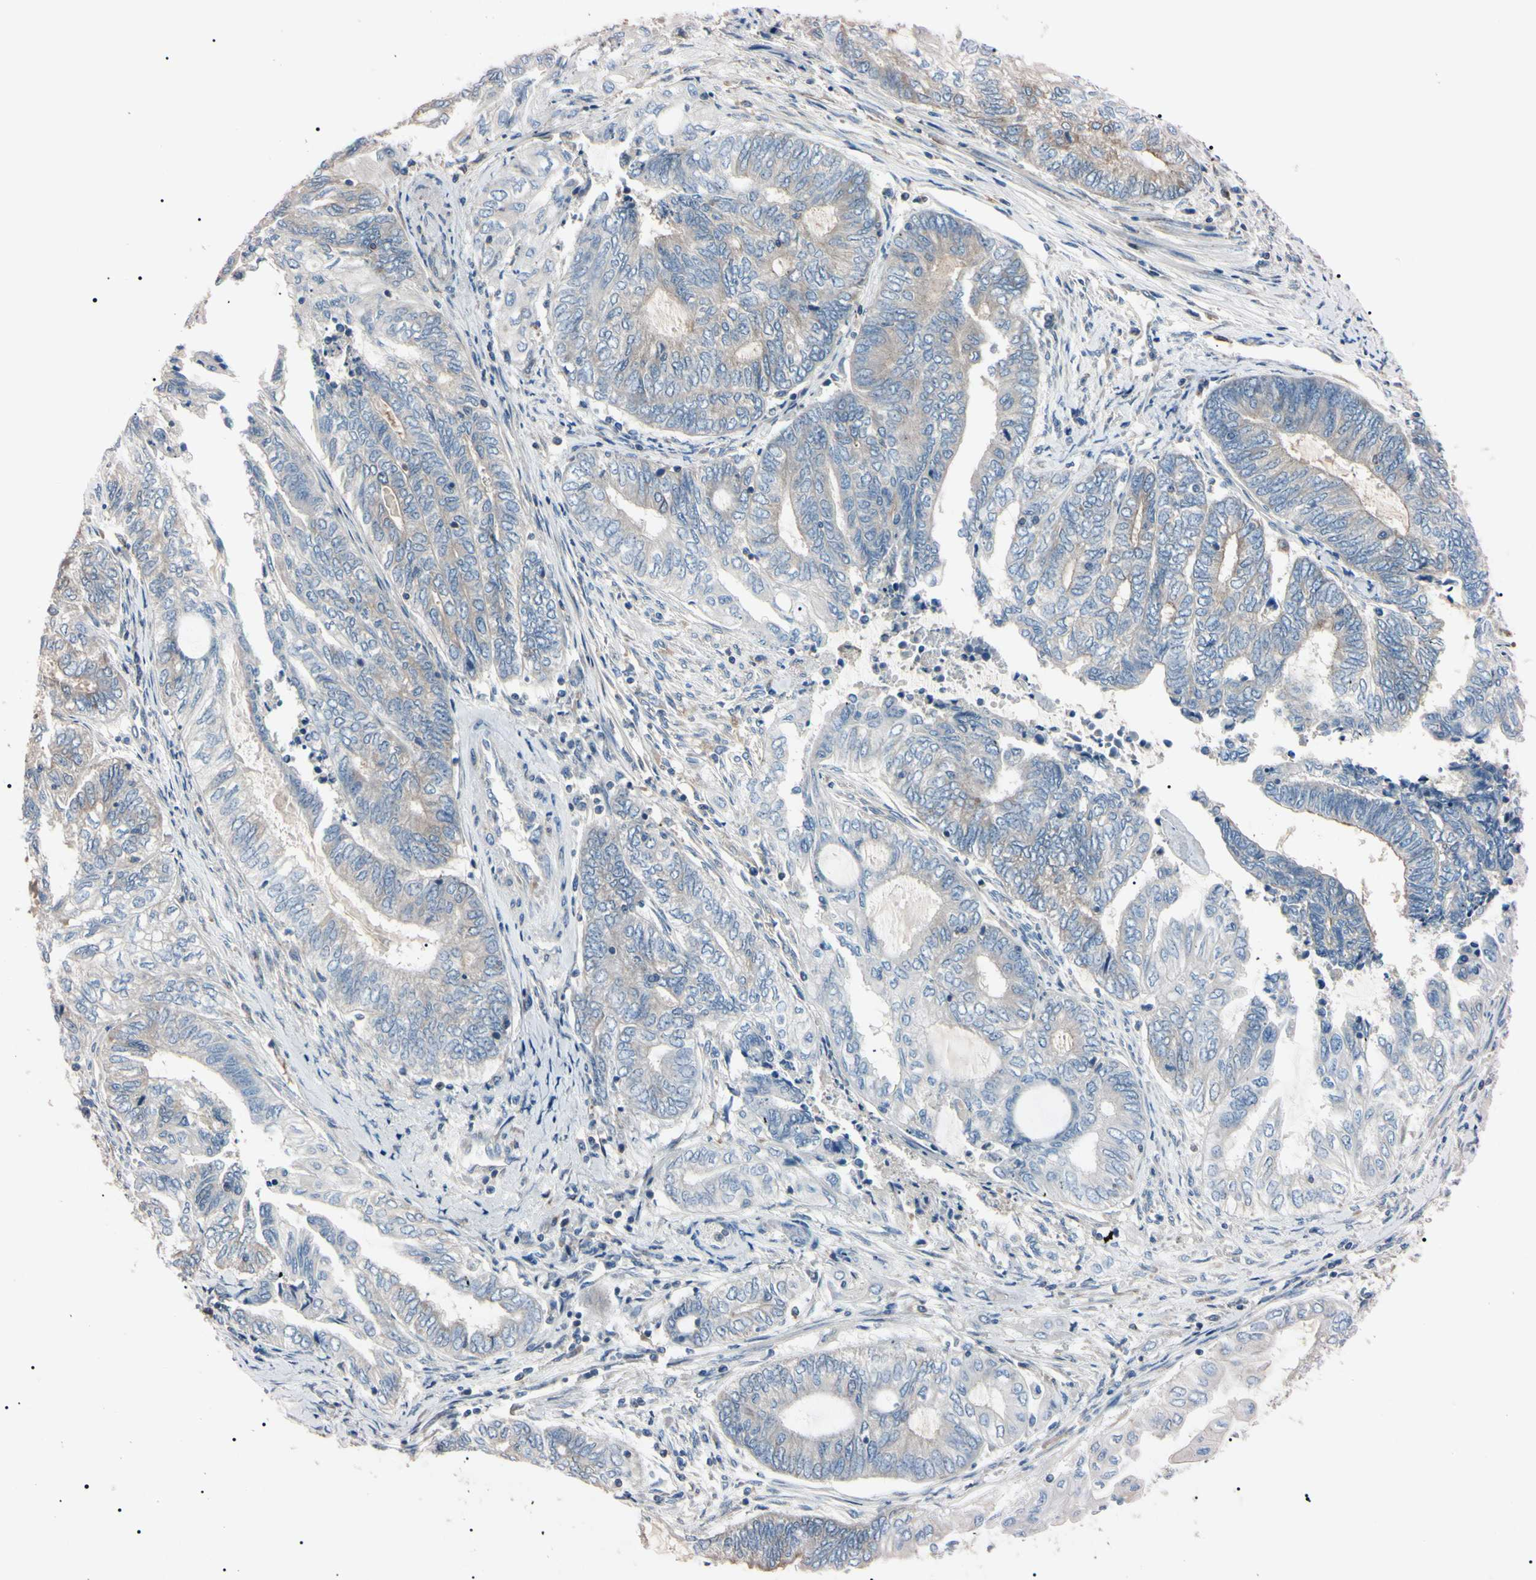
{"staining": {"intensity": "weak", "quantity": ">75%", "location": "cytoplasmic/membranous"}, "tissue": "endometrial cancer", "cell_type": "Tumor cells", "image_type": "cancer", "snomed": [{"axis": "morphology", "description": "Adenocarcinoma, NOS"}, {"axis": "topography", "description": "Uterus"}, {"axis": "topography", "description": "Endometrium"}], "caption": "This is a micrograph of immunohistochemistry (IHC) staining of endometrial cancer (adenocarcinoma), which shows weak positivity in the cytoplasmic/membranous of tumor cells.", "gene": "PRKACA", "patient": {"sex": "female", "age": 70}}